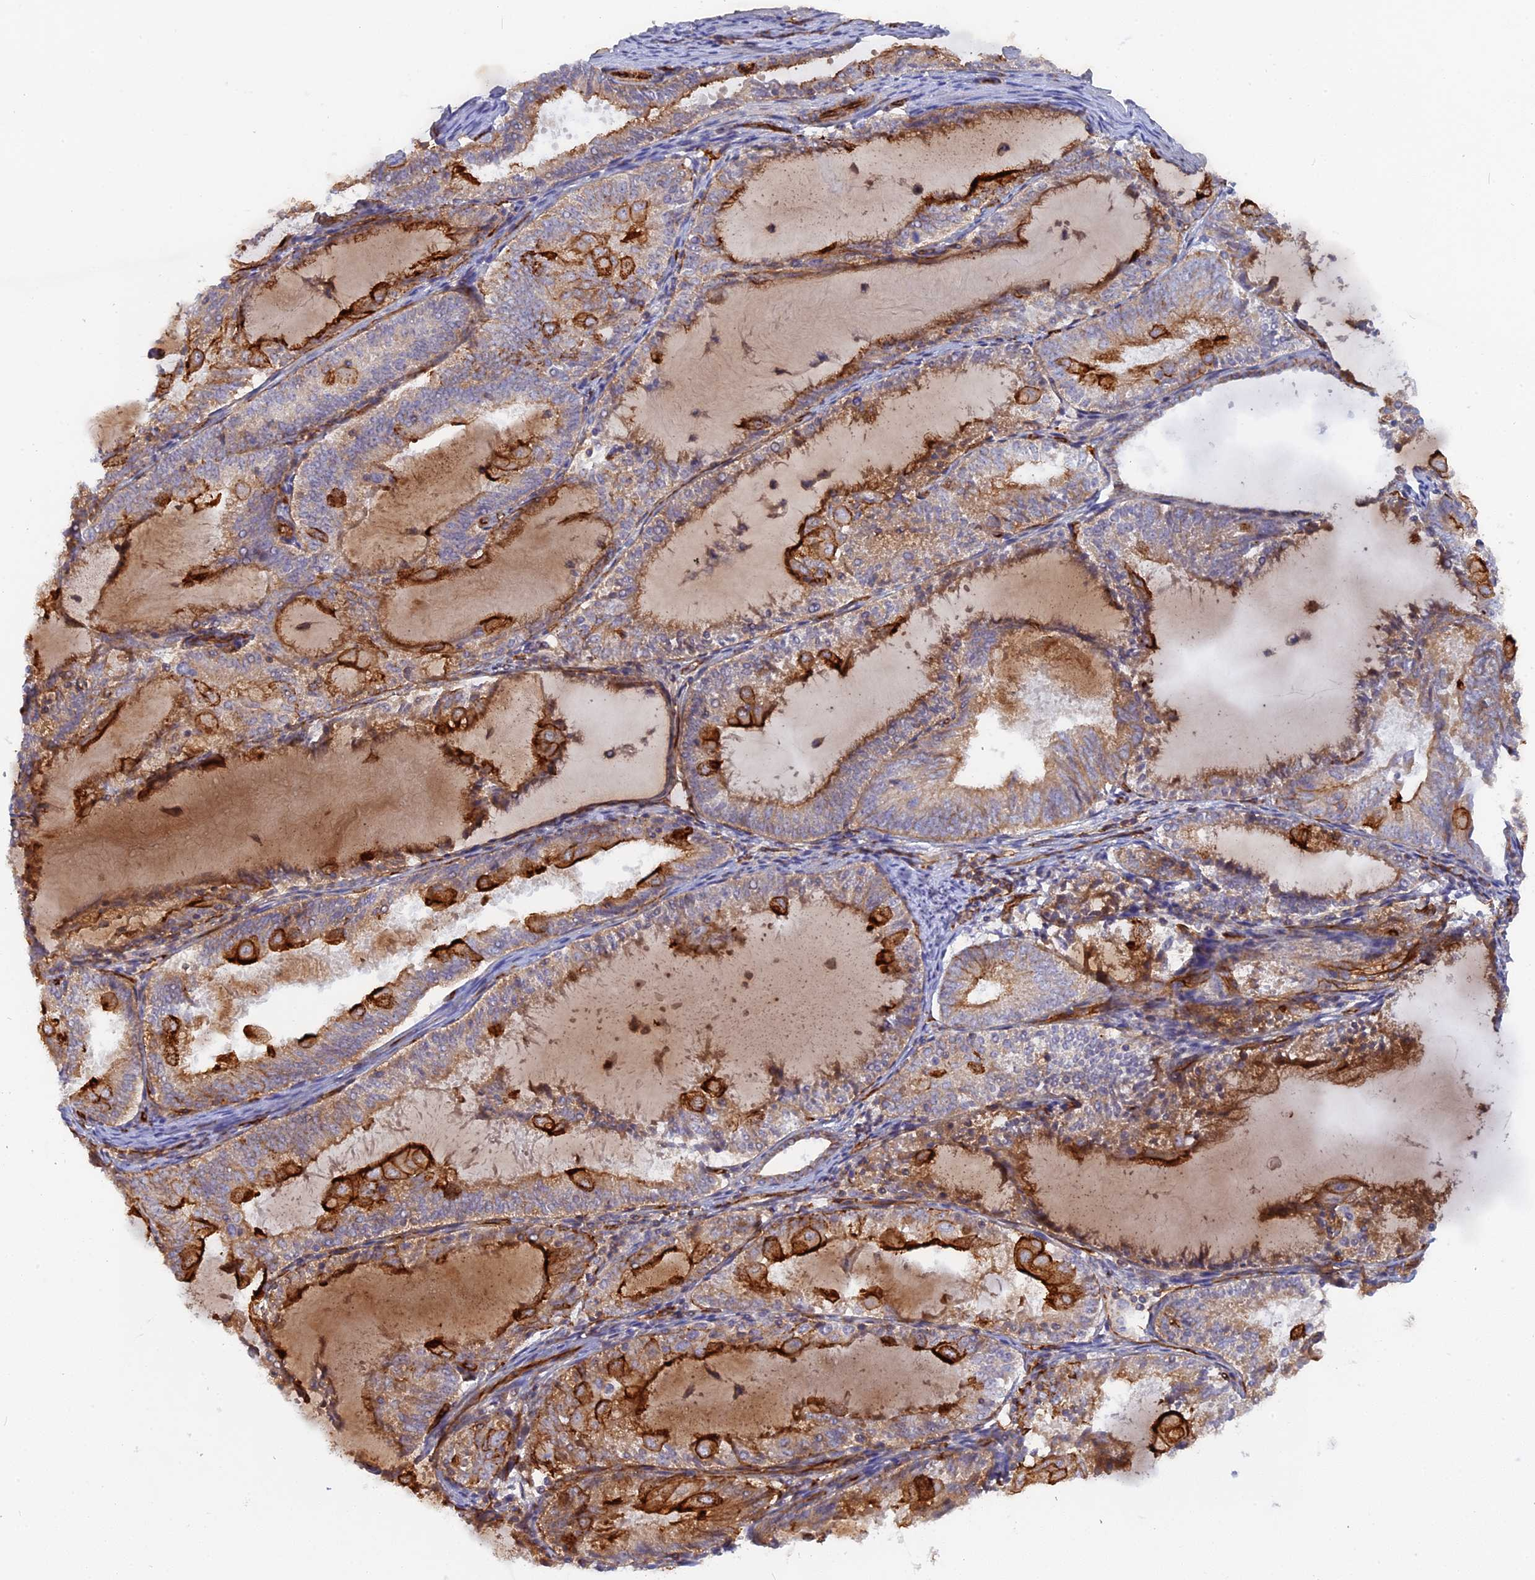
{"staining": {"intensity": "strong", "quantity": "25%-75%", "location": "cytoplasmic/membranous"}, "tissue": "endometrial cancer", "cell_type": "Tumor cells", "image_type": "cancer", "snomed": [{"axis": "morphology", "description": "Adenocarcinoma, NOS"}, {"axis": "topography", "description": "Endometrium"}], "caption": "Human endometrial cancer stained with a protein marker shows strong staining in tumor cells.", "gene": "CNBD2", "patient": {"sex": "female", "age": 81}}